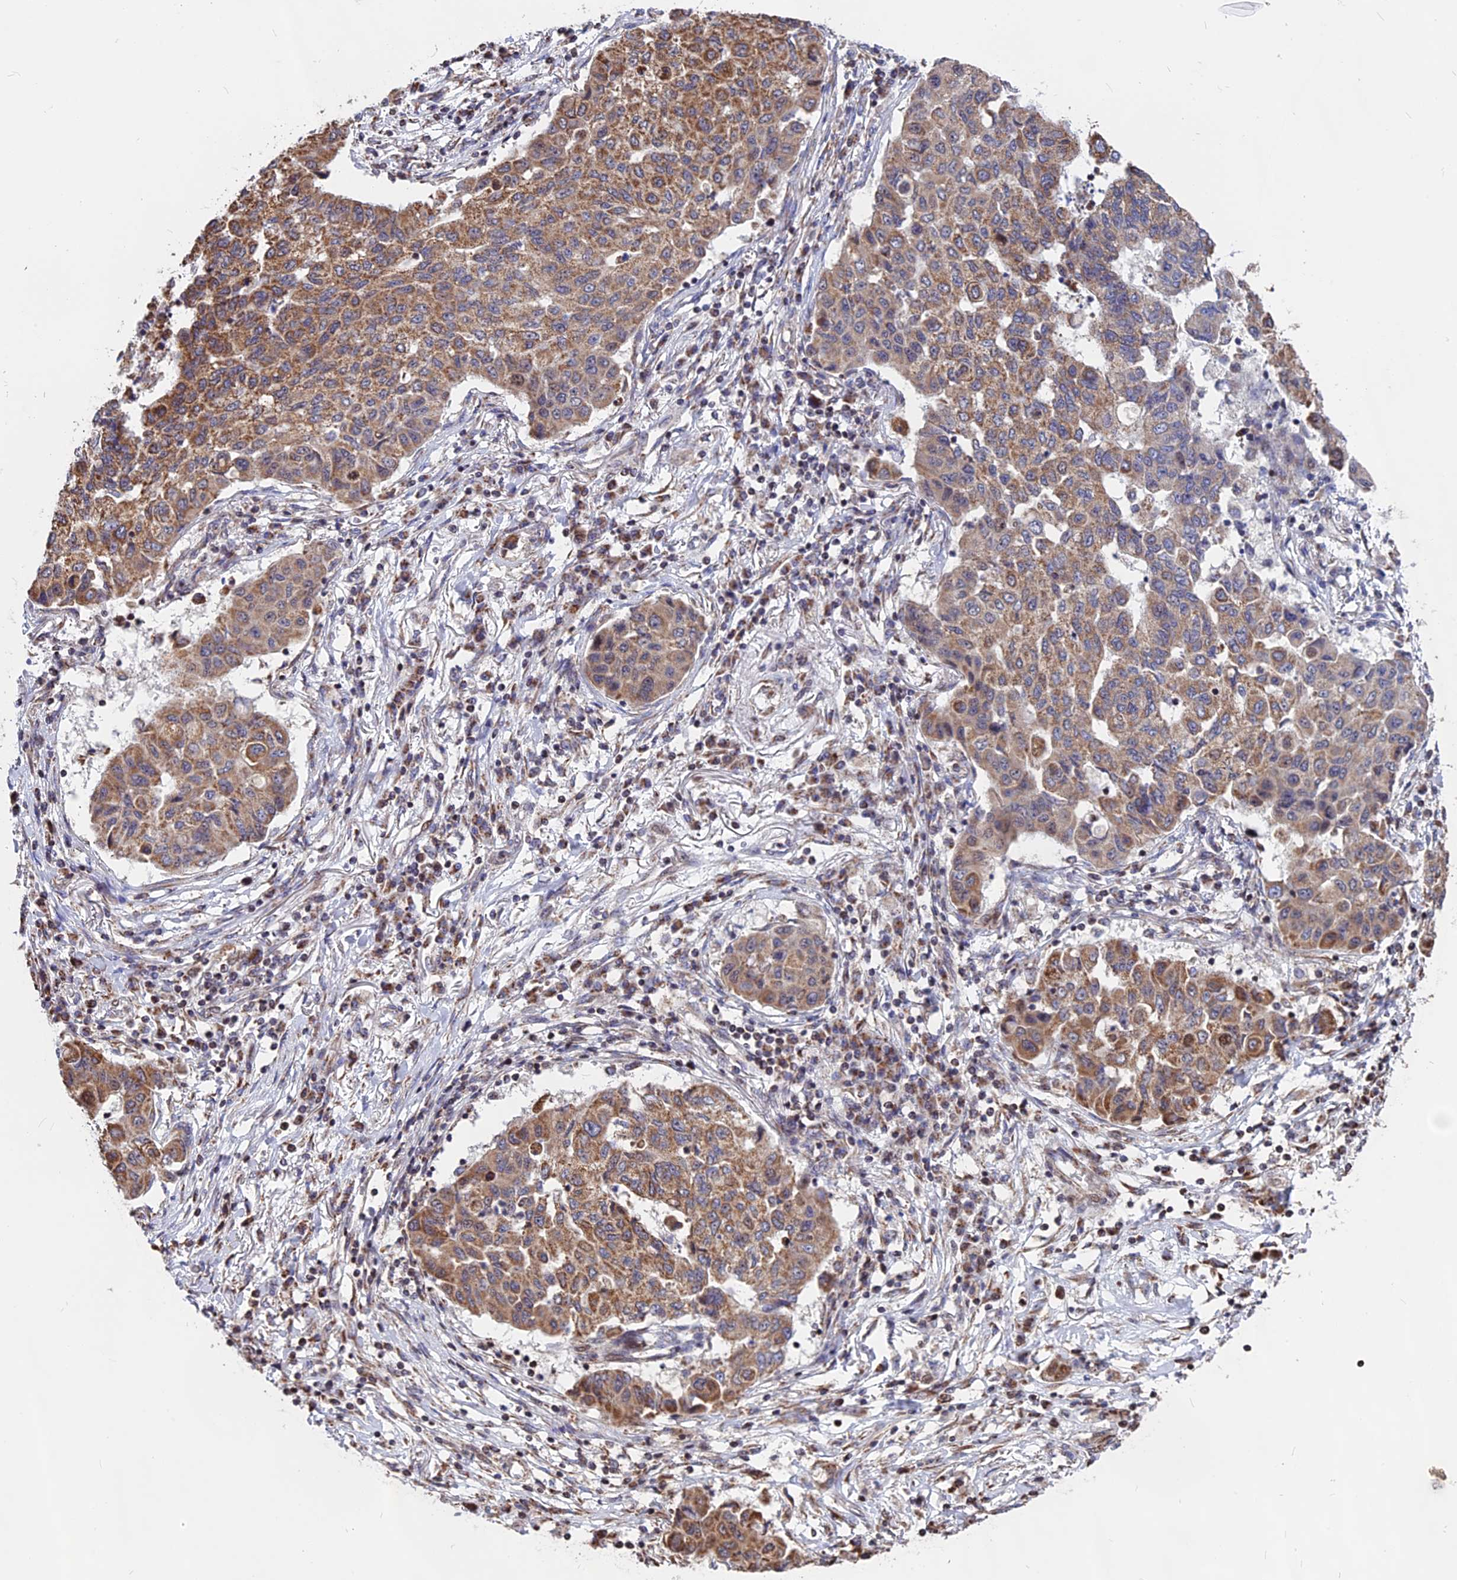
{"staining": {"intensity": "moderate", "quantity": ">75%", "location": "cytoplasmic/membranous"}, "tissue": "lung cancer", "cell_type": "Tumor cells", "image_type": "cancer", "snomed": [{"axis": "morphology", "description": "Squamous cell carcinoma, NOS"}, {"axis": "topography", "description": "Lung"}], "caption": "Immunohistochemistry (IHC) micrograph of neoplastic tissue: human lung cancer stained using immunohistochemistry demonstrates medium levels of moderate protein expression localized specifically in the cytoplasmic/membranous of tumor cells, appearing as a cytoplasmic/membranous brown color.", "gene": "FAM174C", "patient": {"sex": "male", "age": 74}}